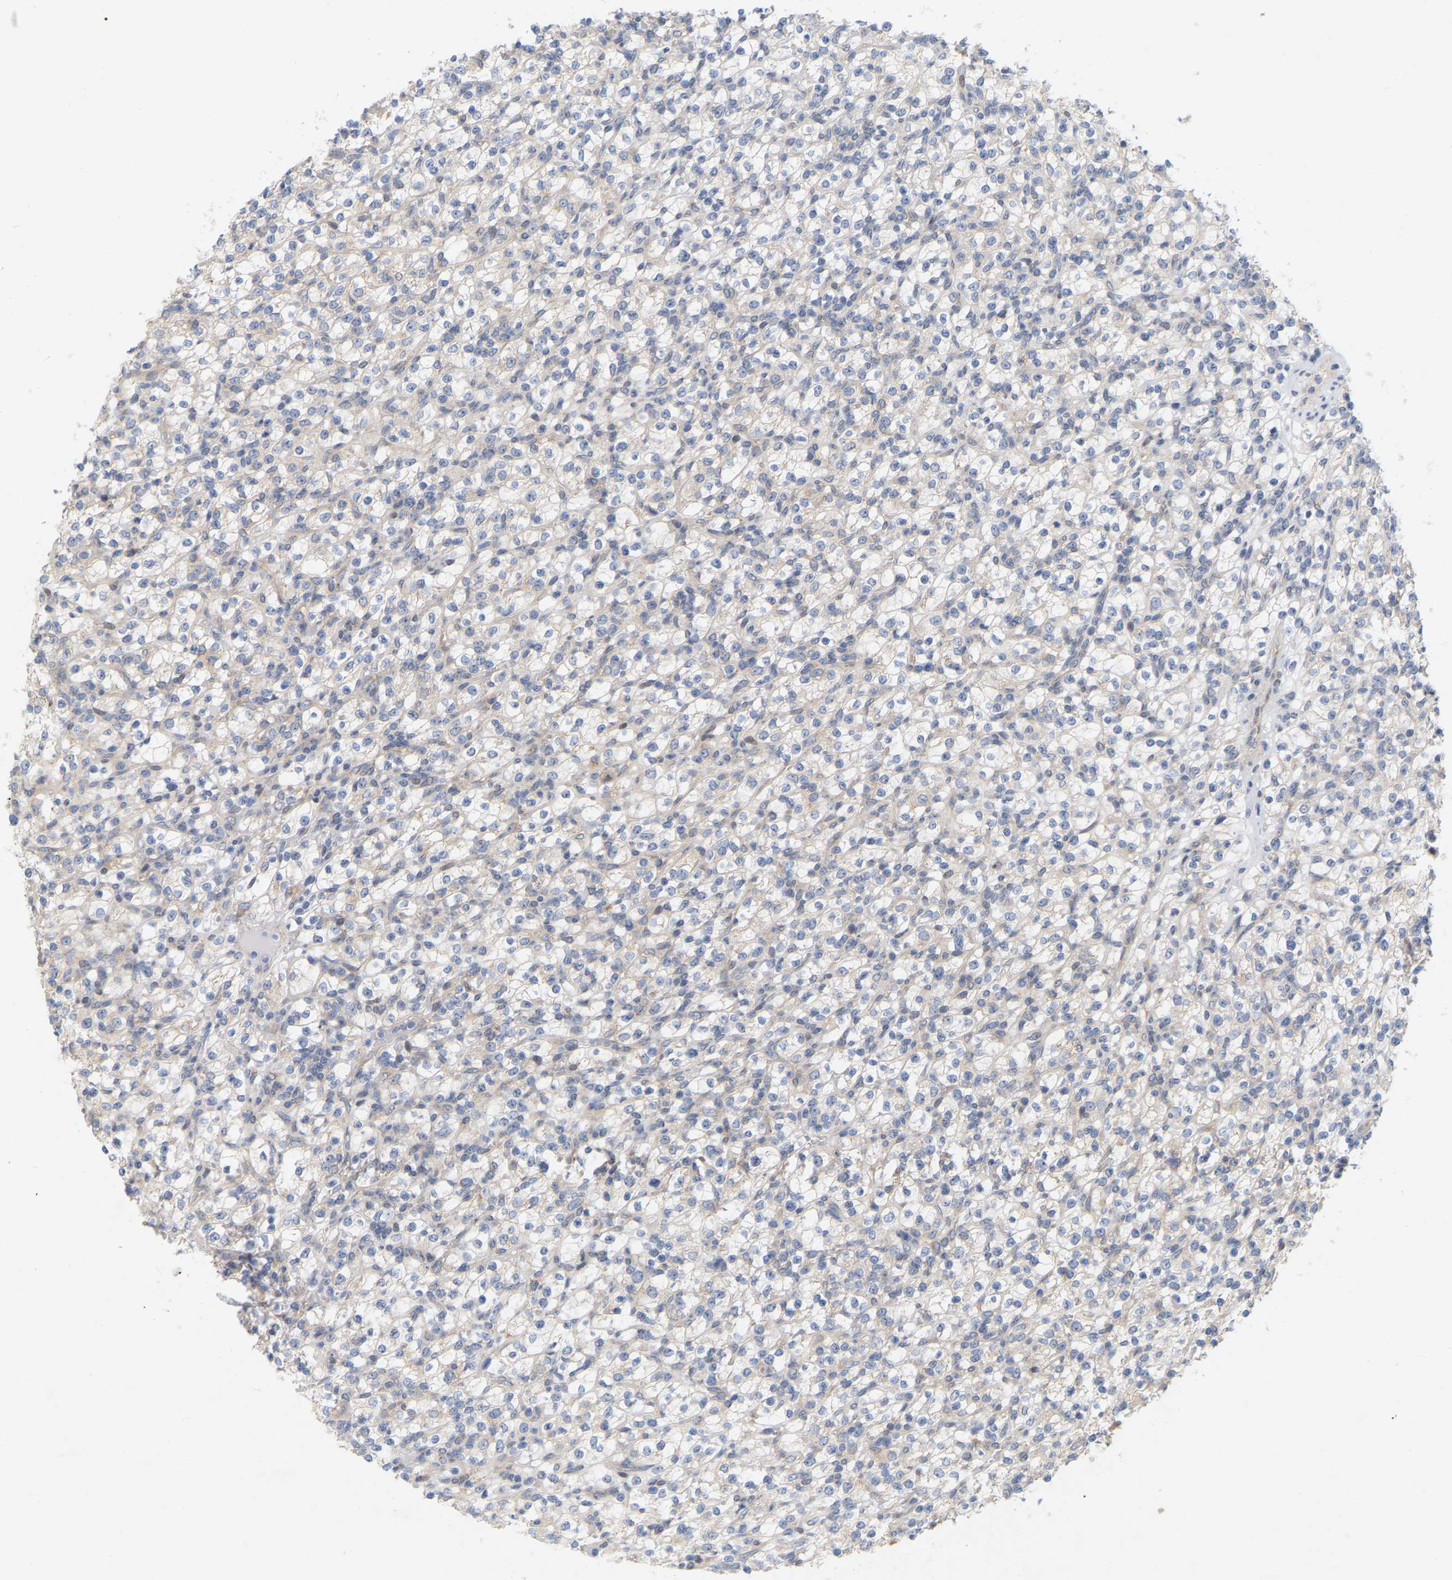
{"staining": {"intensity": "negative", "quantity": "none", "location": "none"}, "tissue": "renal cancer", "cell_type": "Tumor cells", "image_type": "cancer", "snomed": [{"axis": "morphology", "description": "Normal tissue, NOS"}, {"axis": "morphology", "description": "Adenocarcinoma, NOS"}, {"axis": "topography", "description": "Kidney"}], "caption": "Renal adenocarcinoma was stained to show a protein in brown. There is no significant positivity in tumor cells.", "gene": "MINDY4", "patient": {"sex": "female", "age": 72}}